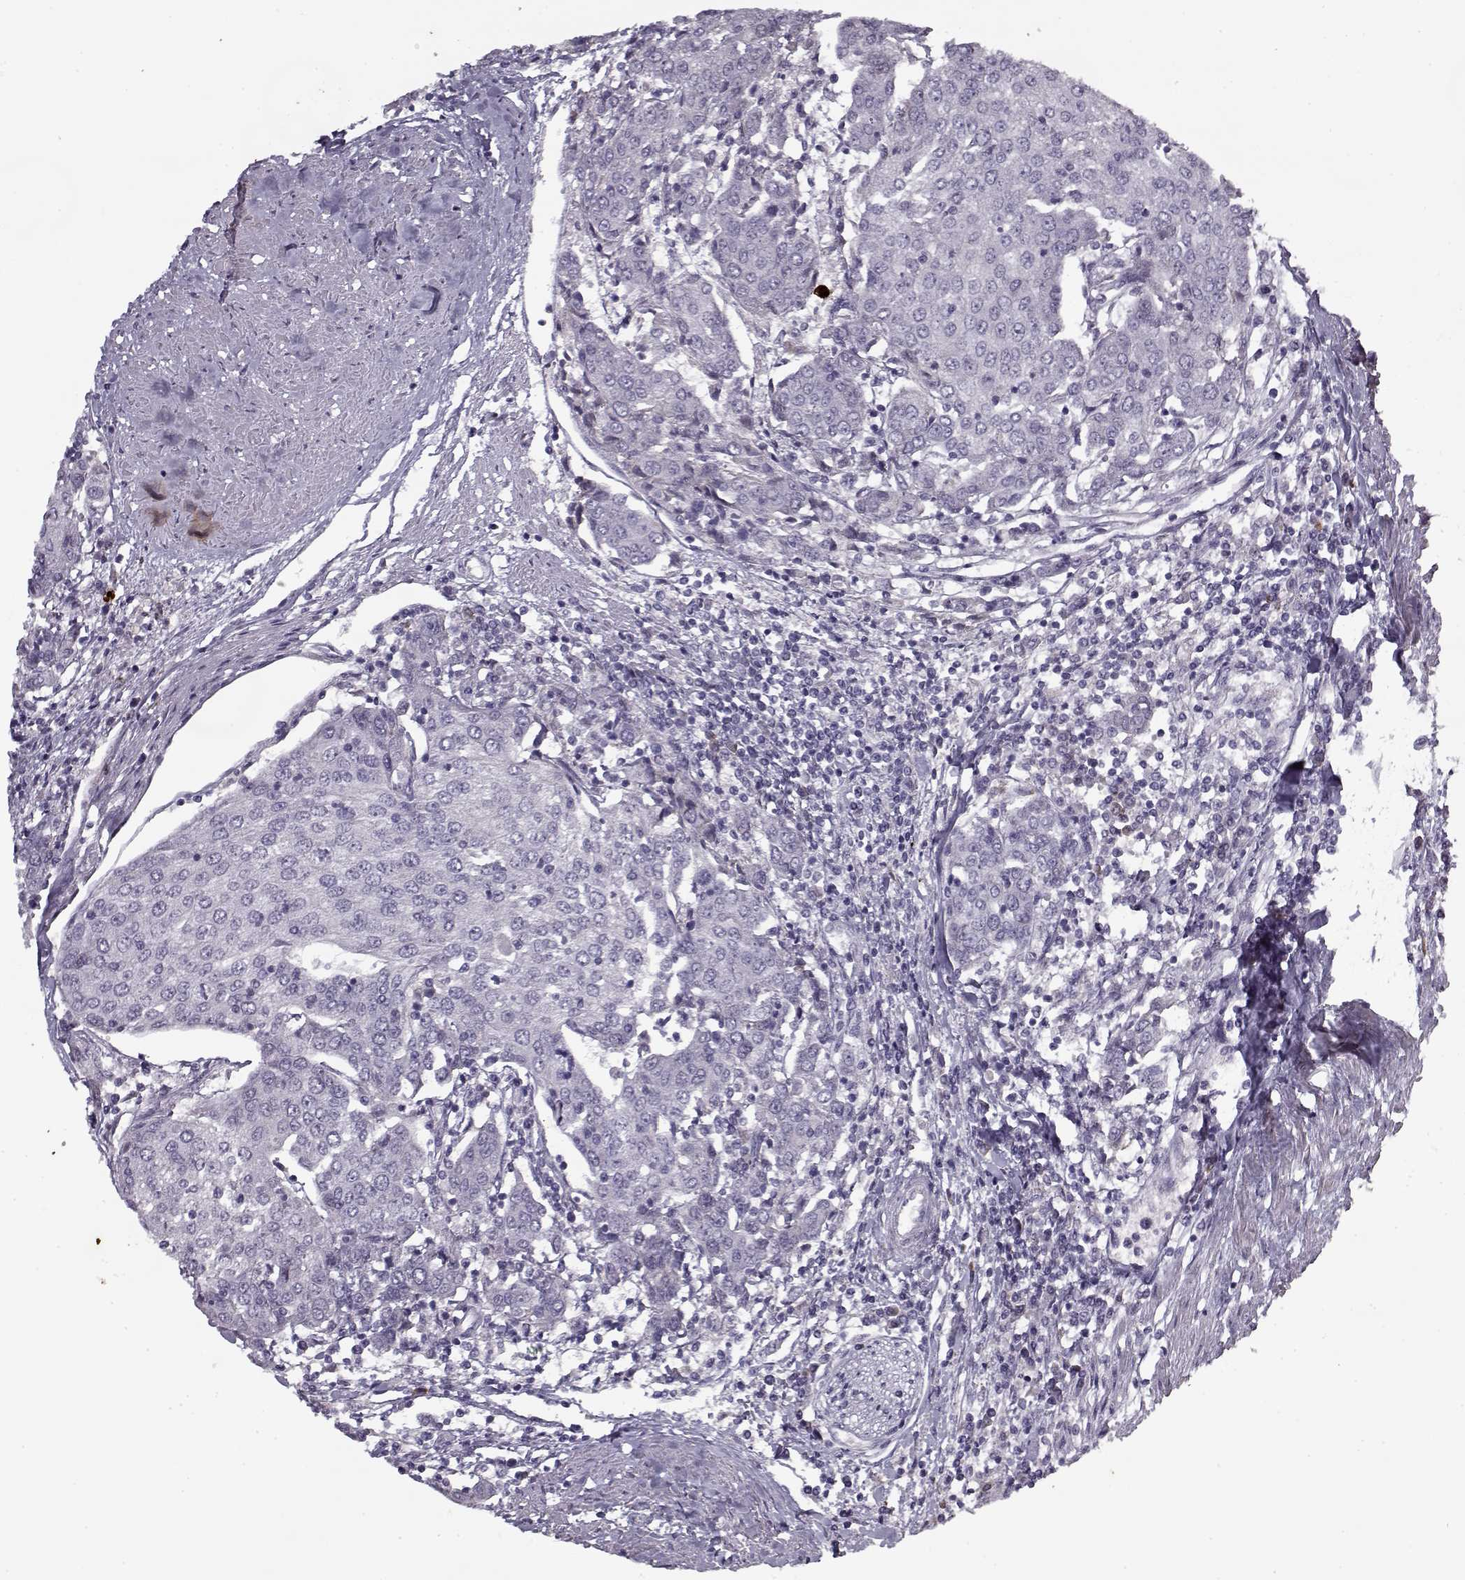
{"staining": {"intensity": "negative", "quantity": "none", "location": "none"}, "tissue": "urothelial cancer", "cell_type": "Tumor cells", "image_type": "cancer", "snomed": [{"axis": "morphology", "description": "Urothelial carcinoma, High grade"}, {"axis": "topography", "description": "Urinary bladder"}], "caption": "Immunohistochemistry micrograph of human high-grade urothelial carcinoma stained for a protein (brown), which demonstrates no positivity in tumor cells. (Immunohistochemistry, brightfield microscopy, high magnification).", "gene": "KRT9", "patient": {"sex": "female", "age": 85}}